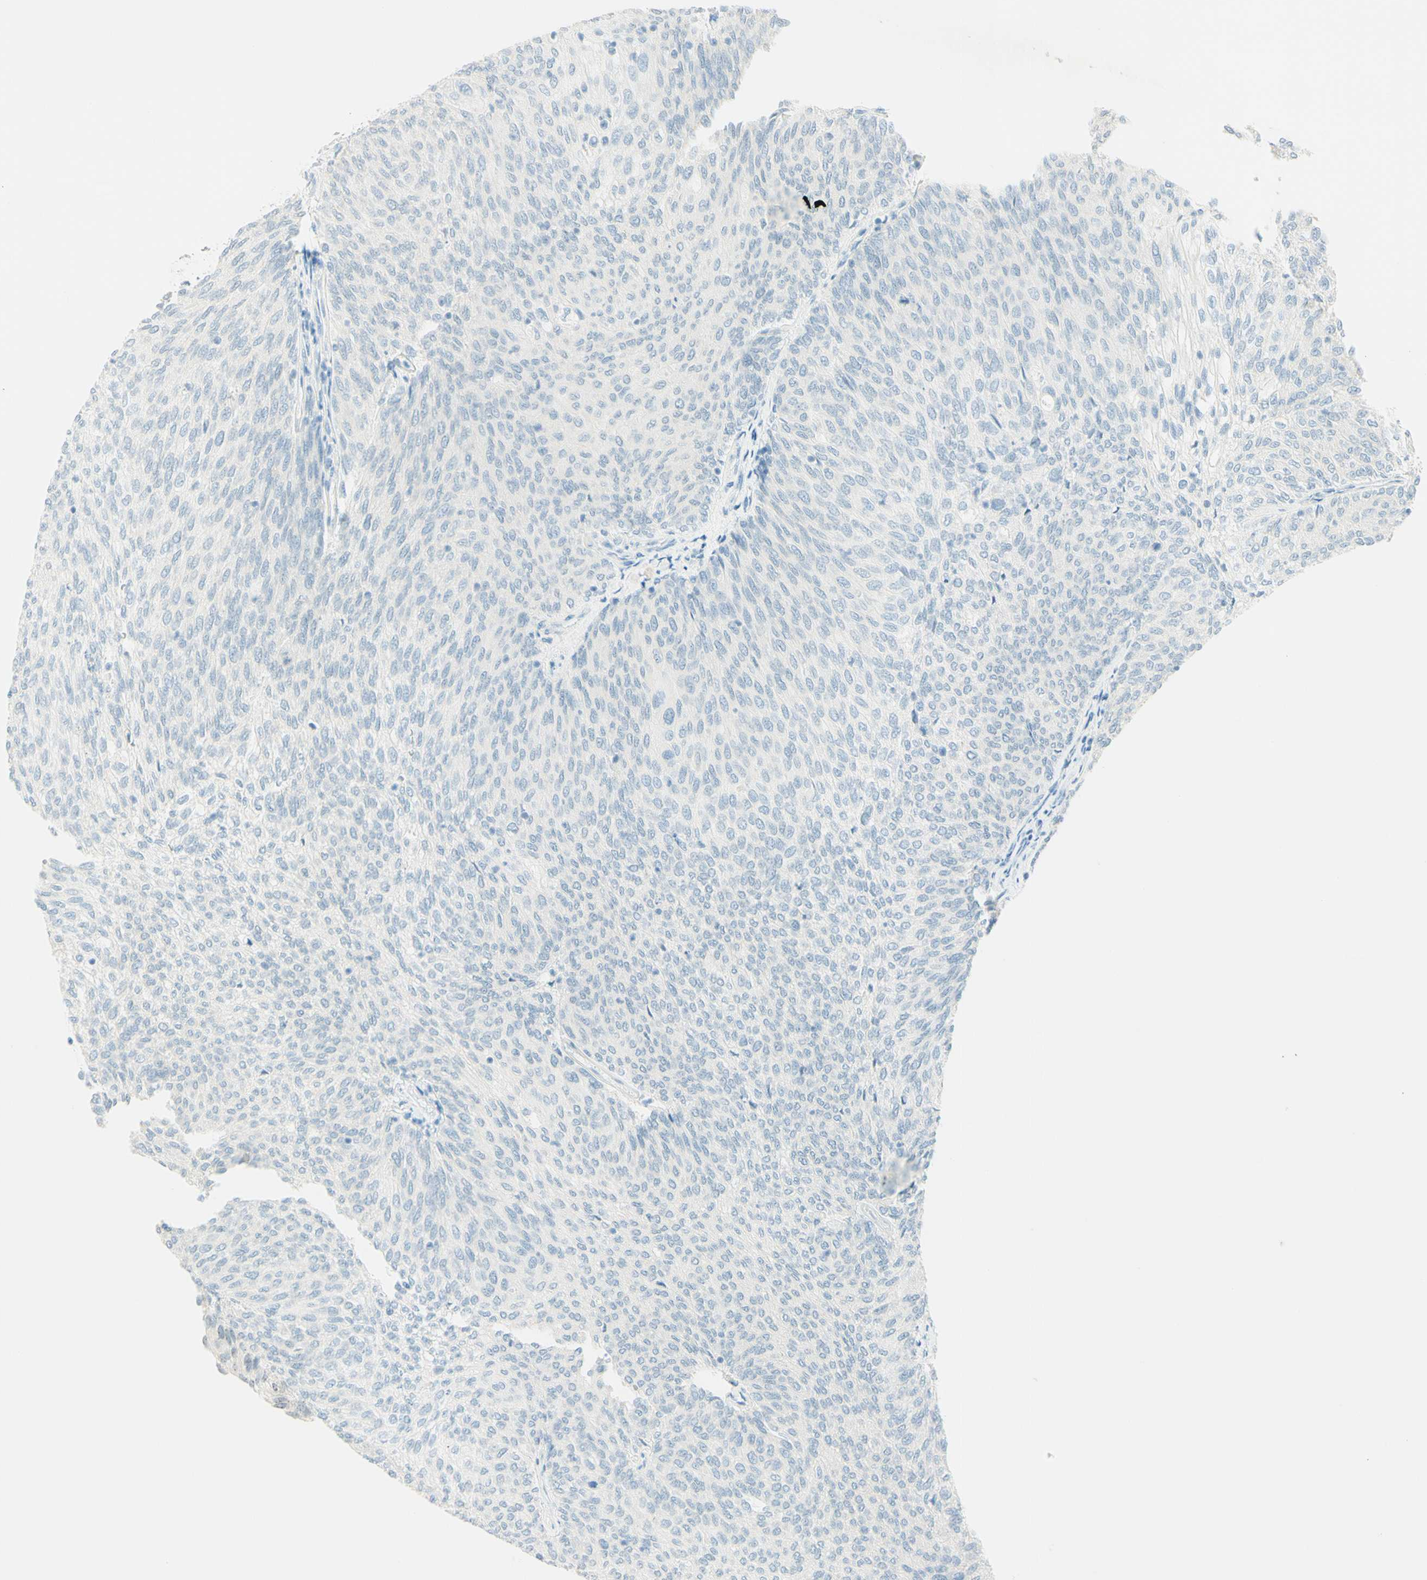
{"staining": {"intensity": "negative", "quantity": "none", "location": "none"}, "tissue": "urothelial cancer", "cell_type": "Tumor cells", "image_type": "cancer", "snomed": [{"axis": "morphology", "description": "Urothelial carcinoma, Low grade"}, {"axis": "topography", "description": "Urinary bladder"}], "caption": "Immunohistochemistry (IHC) image of neoplastic tissue: human urothelial cancer stained with DAB (3,3'-diaminobenzidine) shows no significant protein positivity in tumor cells.", "gene": "FMR1NB", "patient": {"sex": "female", "age": 79}}